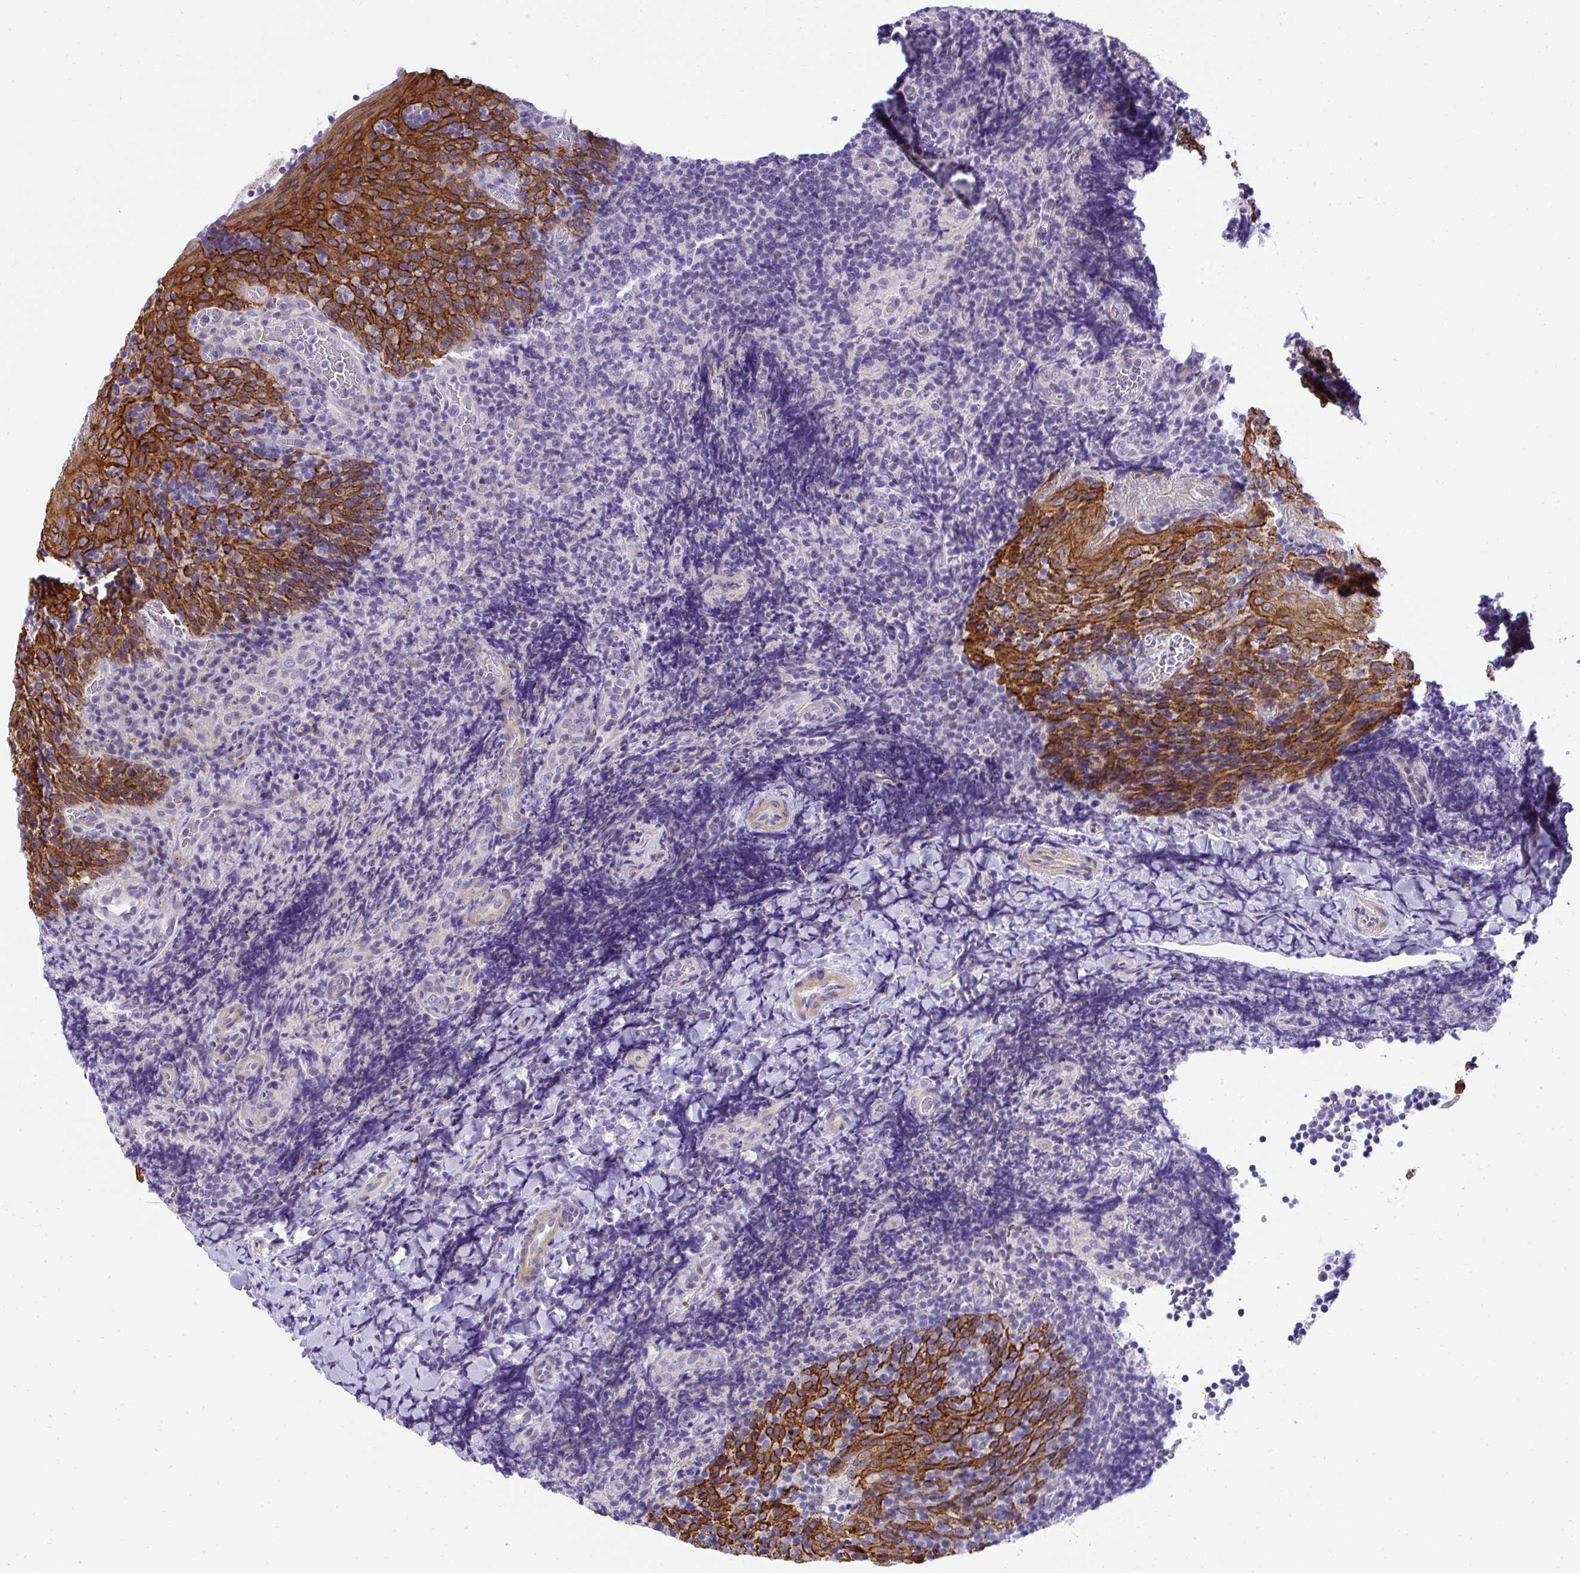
{"staining": {"intensity": "negative", "quantity": "none", "location": "none"}, "tissue": "tonsil", "cell_type": "Non-germinal center cells", "image_type": "normal", "snomed": [{"axis": "morphology", "description": "Normal tissue, NOS"}, {"axis": "topography", "description": "Tonsil"}], "caption": "This is an immunohistochemistry micrograph of unremarkable tonsil. There is no expression in non-germinal center cells.", "gene": "AK5", "patient": {"sex": "male", "age": 17}}